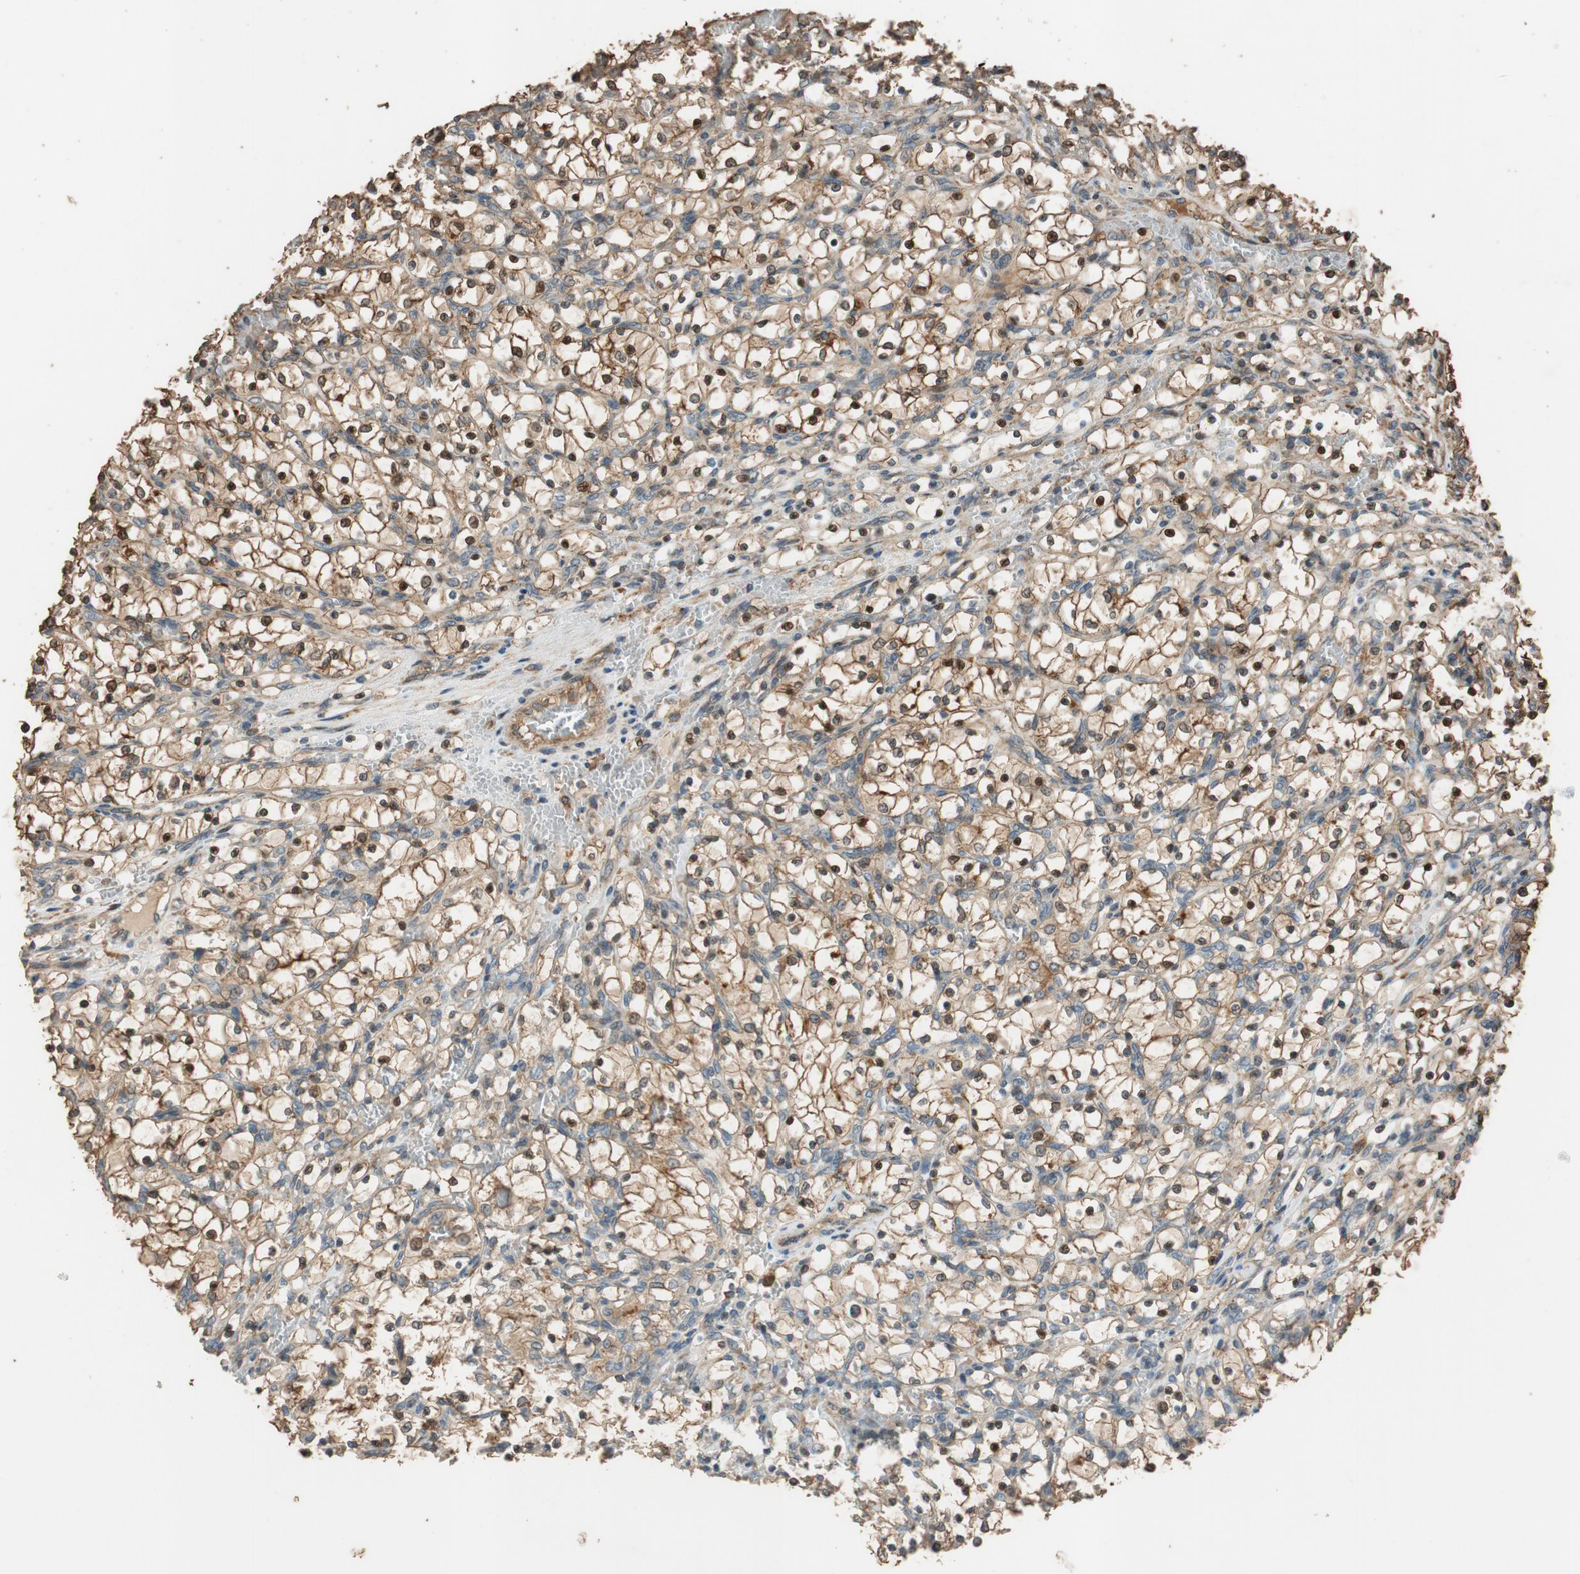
{"staining": {"intensity": "moderate", "quantity": "25%-75%", "location": "cytoplasmic/membranous,nuclear"}, "tissue": "renal cancer", "cell_type": "Tumor cells", "image_type": "cancer", "snomed": [{"axis": "morphology", "description": "Adenocarcinoma, NOS"}, {"axis": "topography", "description": "Kidney"}], "caption": "IHC staining of renal cancer, which exhibits medium levels of moderate cytoplasmic/membranous and nuclear positivity in about 25%-75% of tumor cells indicating moderate cytoplasmic/membranous and nuclear protein positivity. The staining was performed using DAB (brown) for protein detection and nuclei were counterstained in hematoxylin (blue).", "gene": "MST1R", "patient": {"sex": "female", "age": 69}}